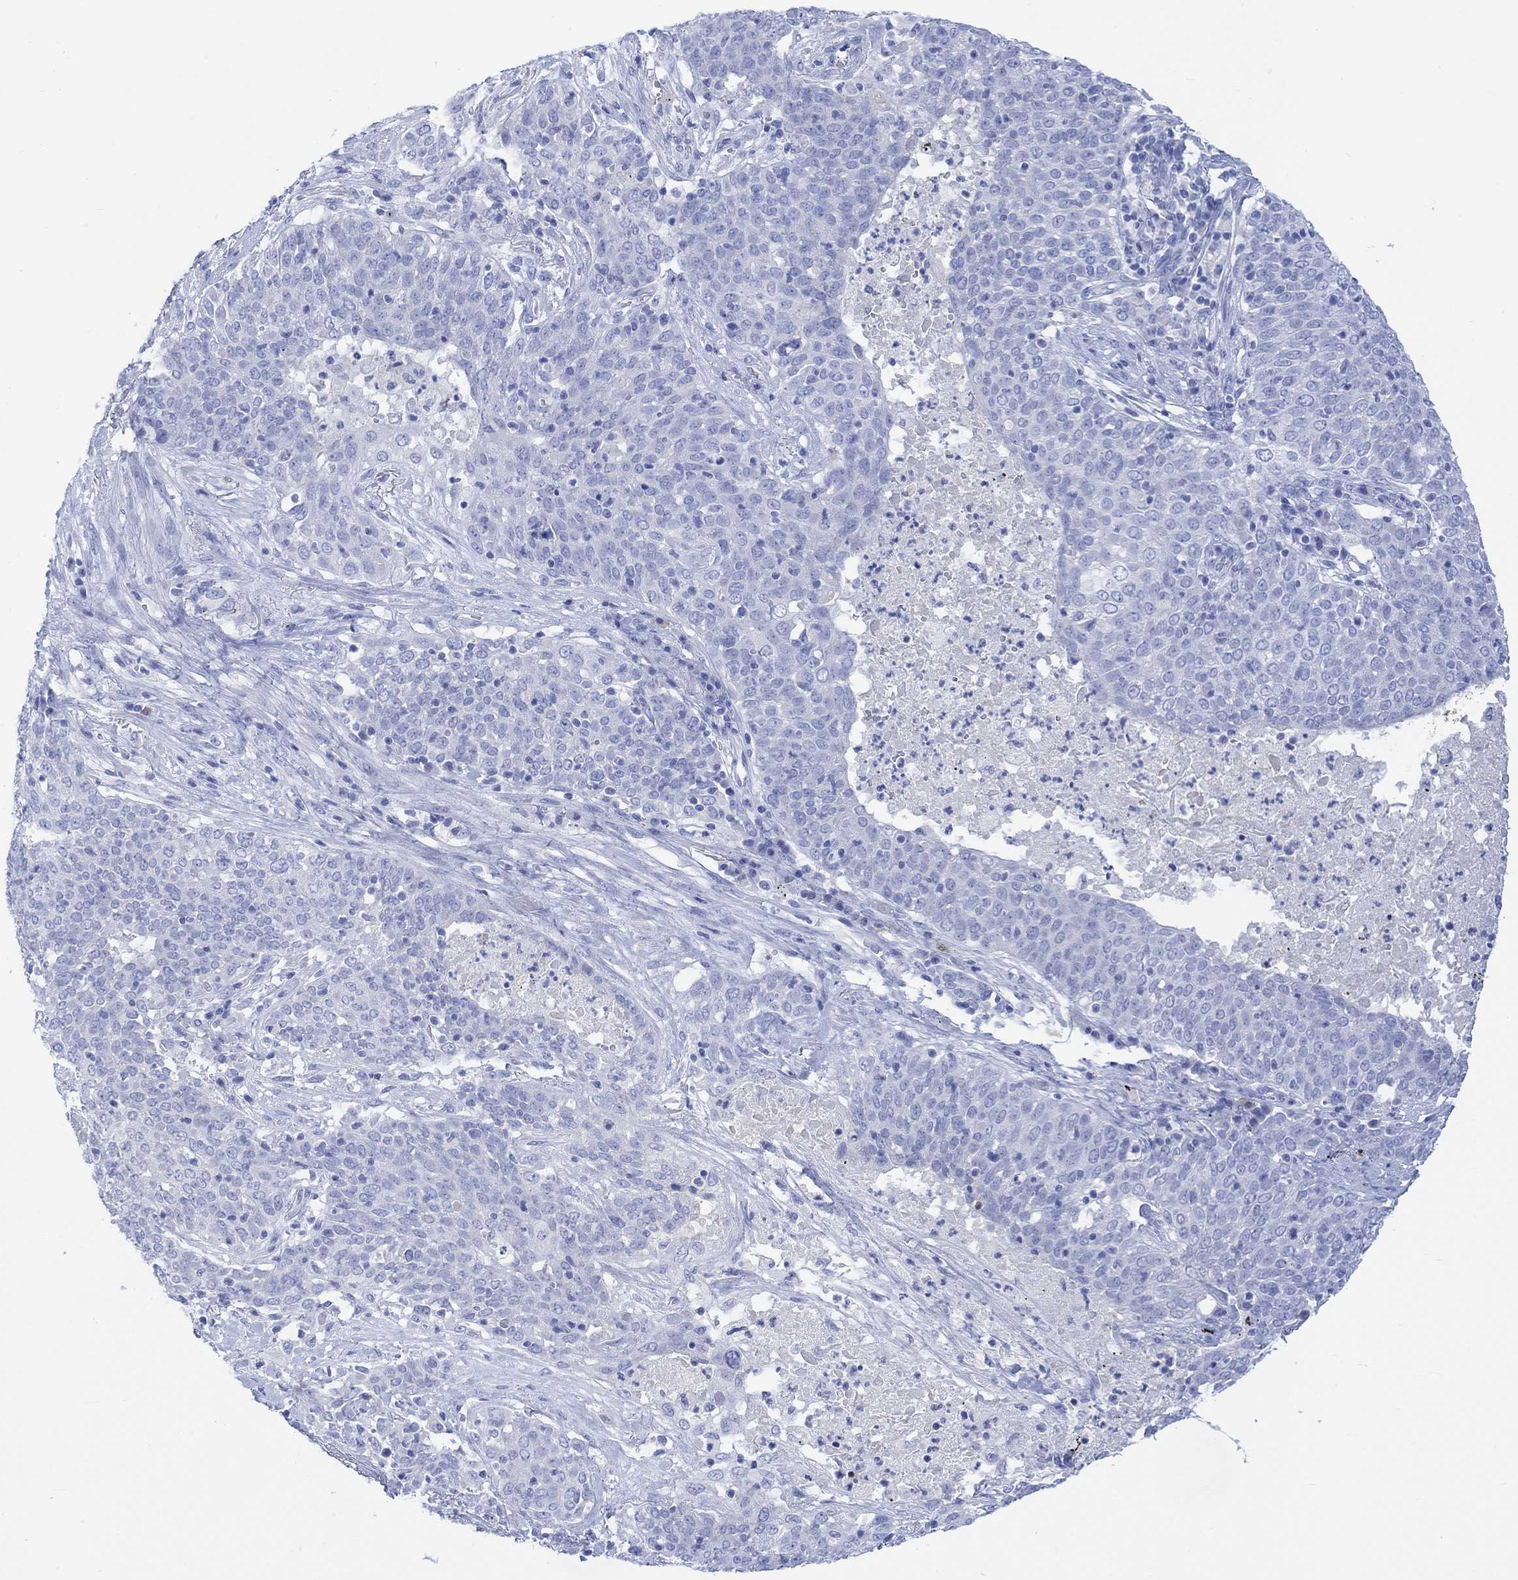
{"staining": {"intensity": "negative", "quantity": "none", "location": "none"}, "tissue": "lung cancer", "cell_type": "Tumor cells", "image_type": "cancer", "snomed": [{"axis": "morphology", "description": "Squamous cell carcinoma, NOS"}, {"axis": "topography", "description": "Lung"}], "caption": "Immunohistochemistry histopathology image of lung cancer (squamous cell carcinoma) stained for a protein (brown), which reveals no staining in tumor cells.", "gene": "CALCA", "patient": {"sex": "male", "age": 82}}